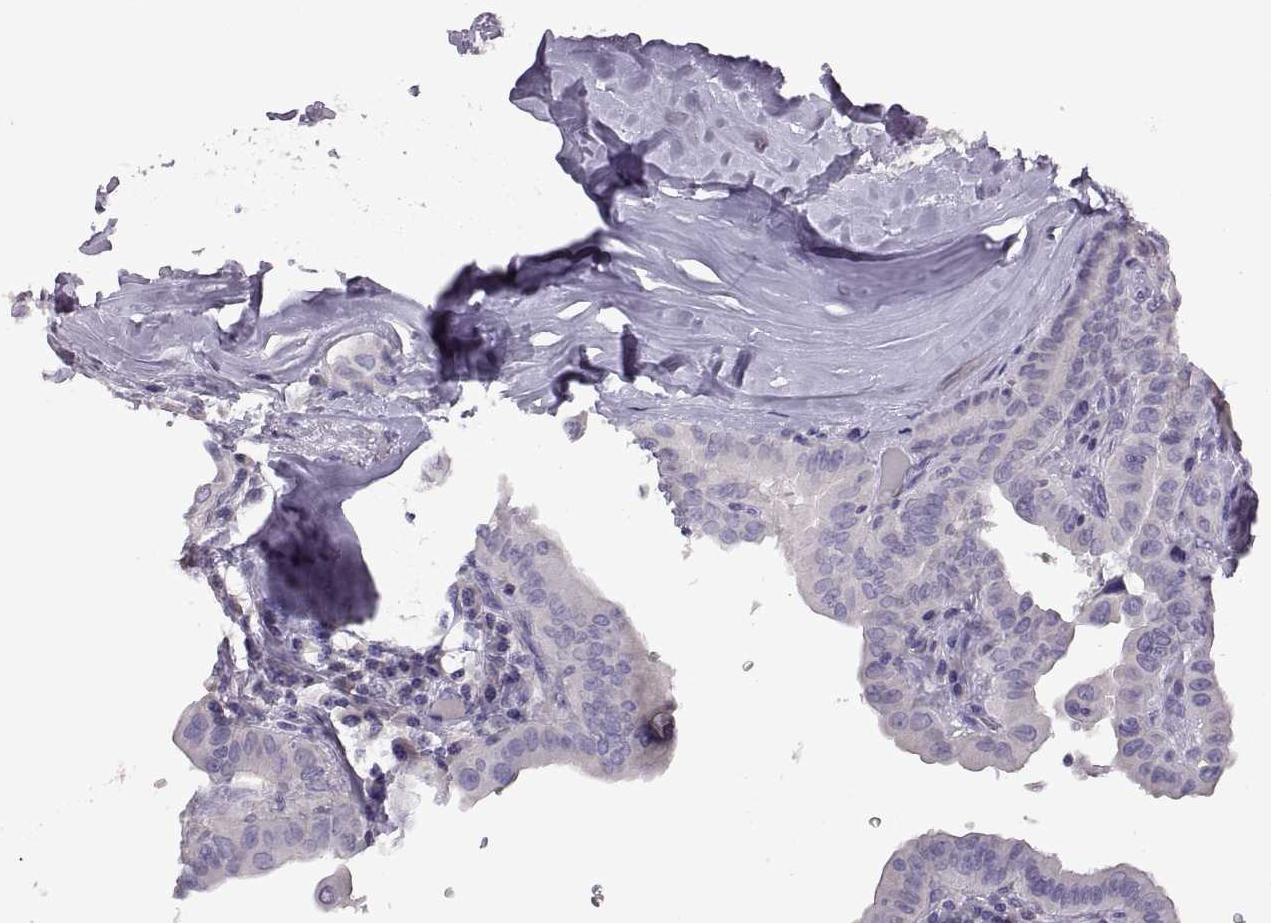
{"staining": {"intensity": "negative", "quantity": "none", "location": "none"}, "tissue": "thyroid cancer", "cell_type": "Tumor cells", "image_type": "cancer", "snomed": [{"axis": "morphology", "description": "Papillary adenocarcinoma, NOS"}, {"axis": "topography", "description": "Thyroid gland"}], "caption": "Immunohistochemical staining of human thyroid papillary adenocarcinoma reveals no significant positivity in tumor cells. (DAB (3,3'-diaminobenzidine) IHC, high magnification).", "gene": "TBX19", "patient": {"sex": "female", "age": 37}}